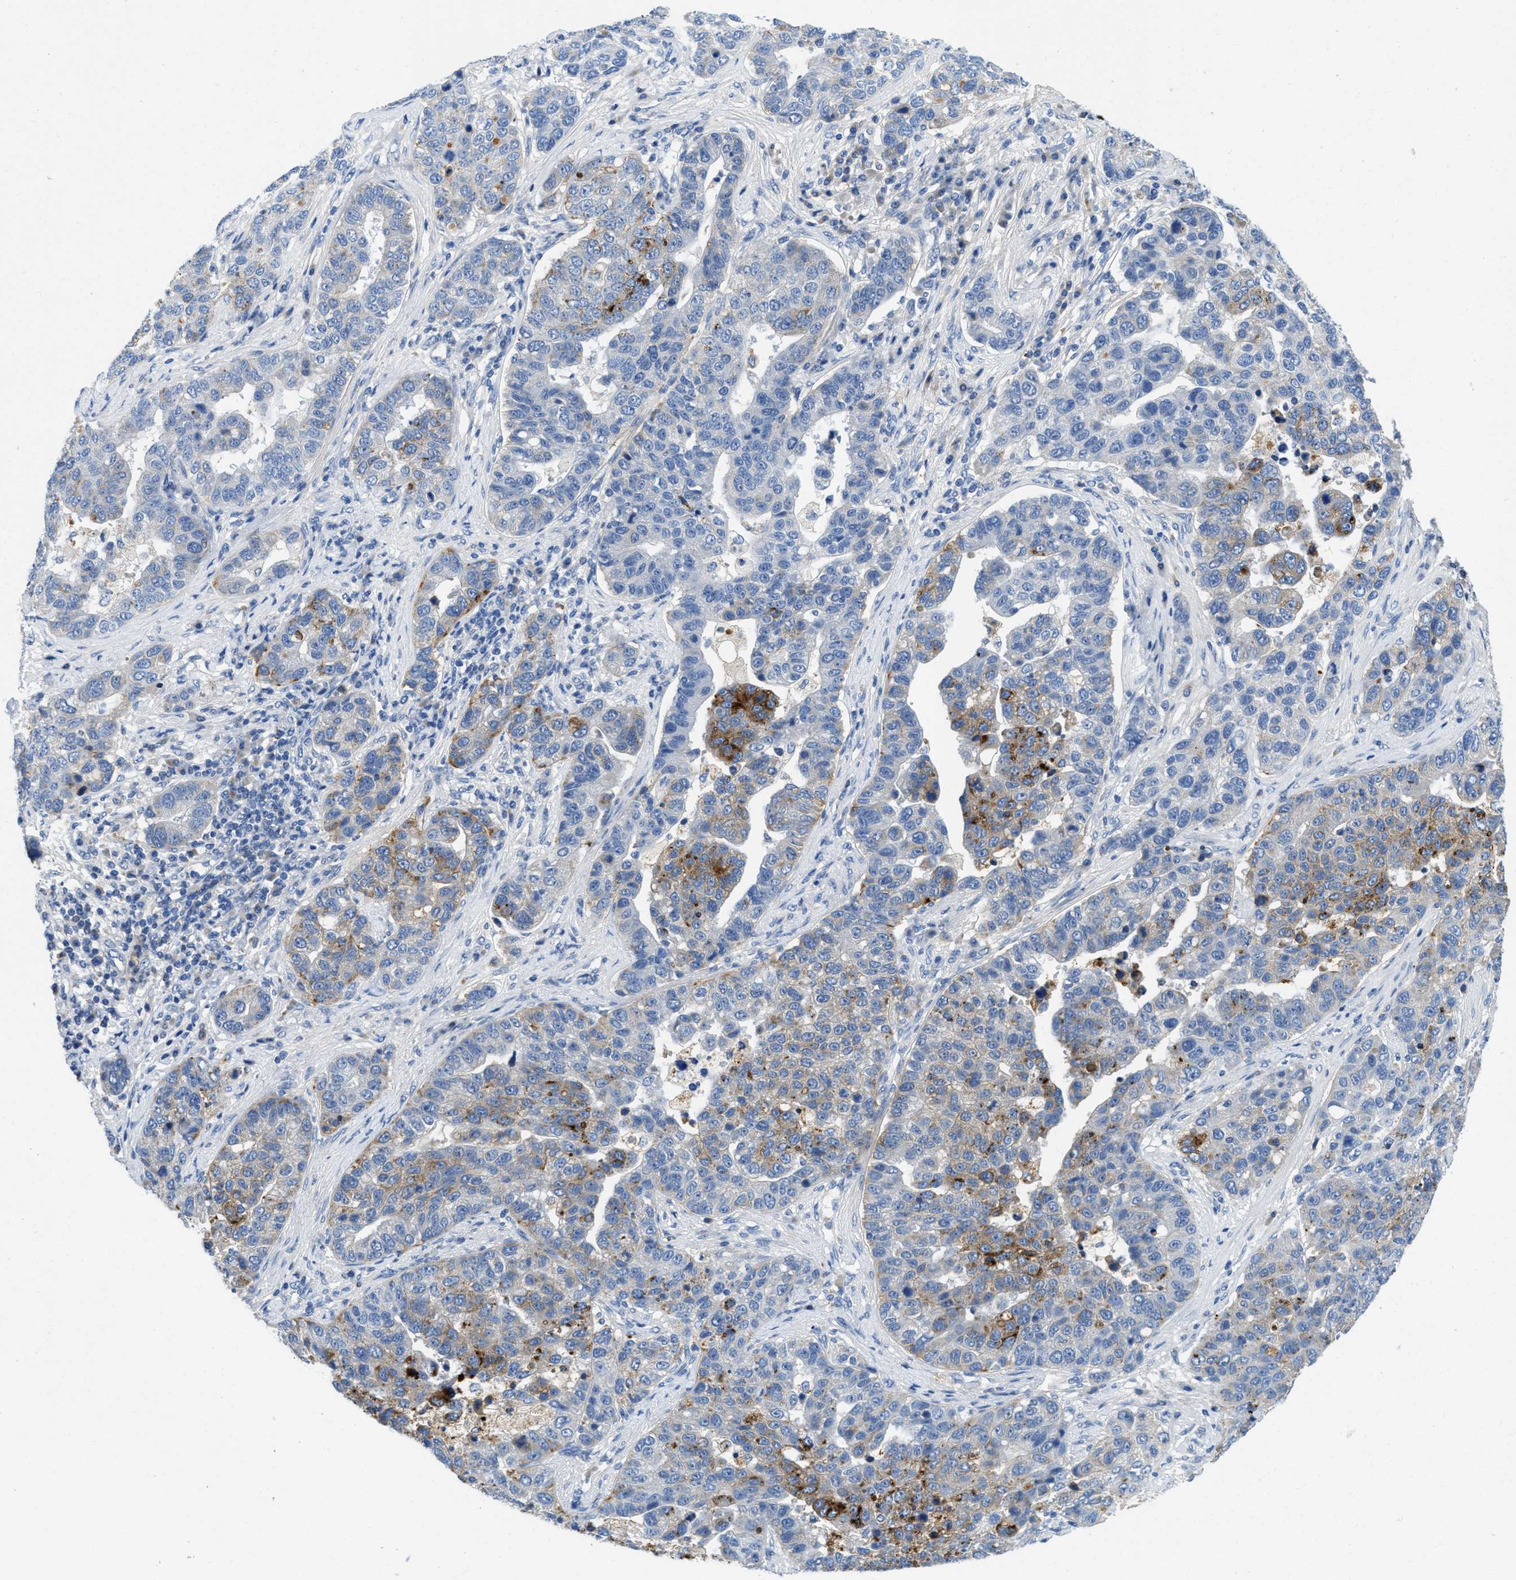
{"staining": {"intensity": "moderate", "quantity": "25%-75%", "location": "cytoplasmic/membranous"}, "tissue": "pancreatic cancer", "cell_type": "Tumor cells", "image_type": "cancer", "snomed": [{"axis": "morphology", "description": "Adenocarcinoma, NOS"}, {"axis": "topography", "description": "Pancreas"}], "caption": "Pancreatic adenocarcinoma stained for a protein (brown) reveals moderate cytoplasmic/membranous positive positivity in about 25%-75% of tumor cells.", "gene": "TSPAN3", "patient": {"sex": "female", "age": 61}}